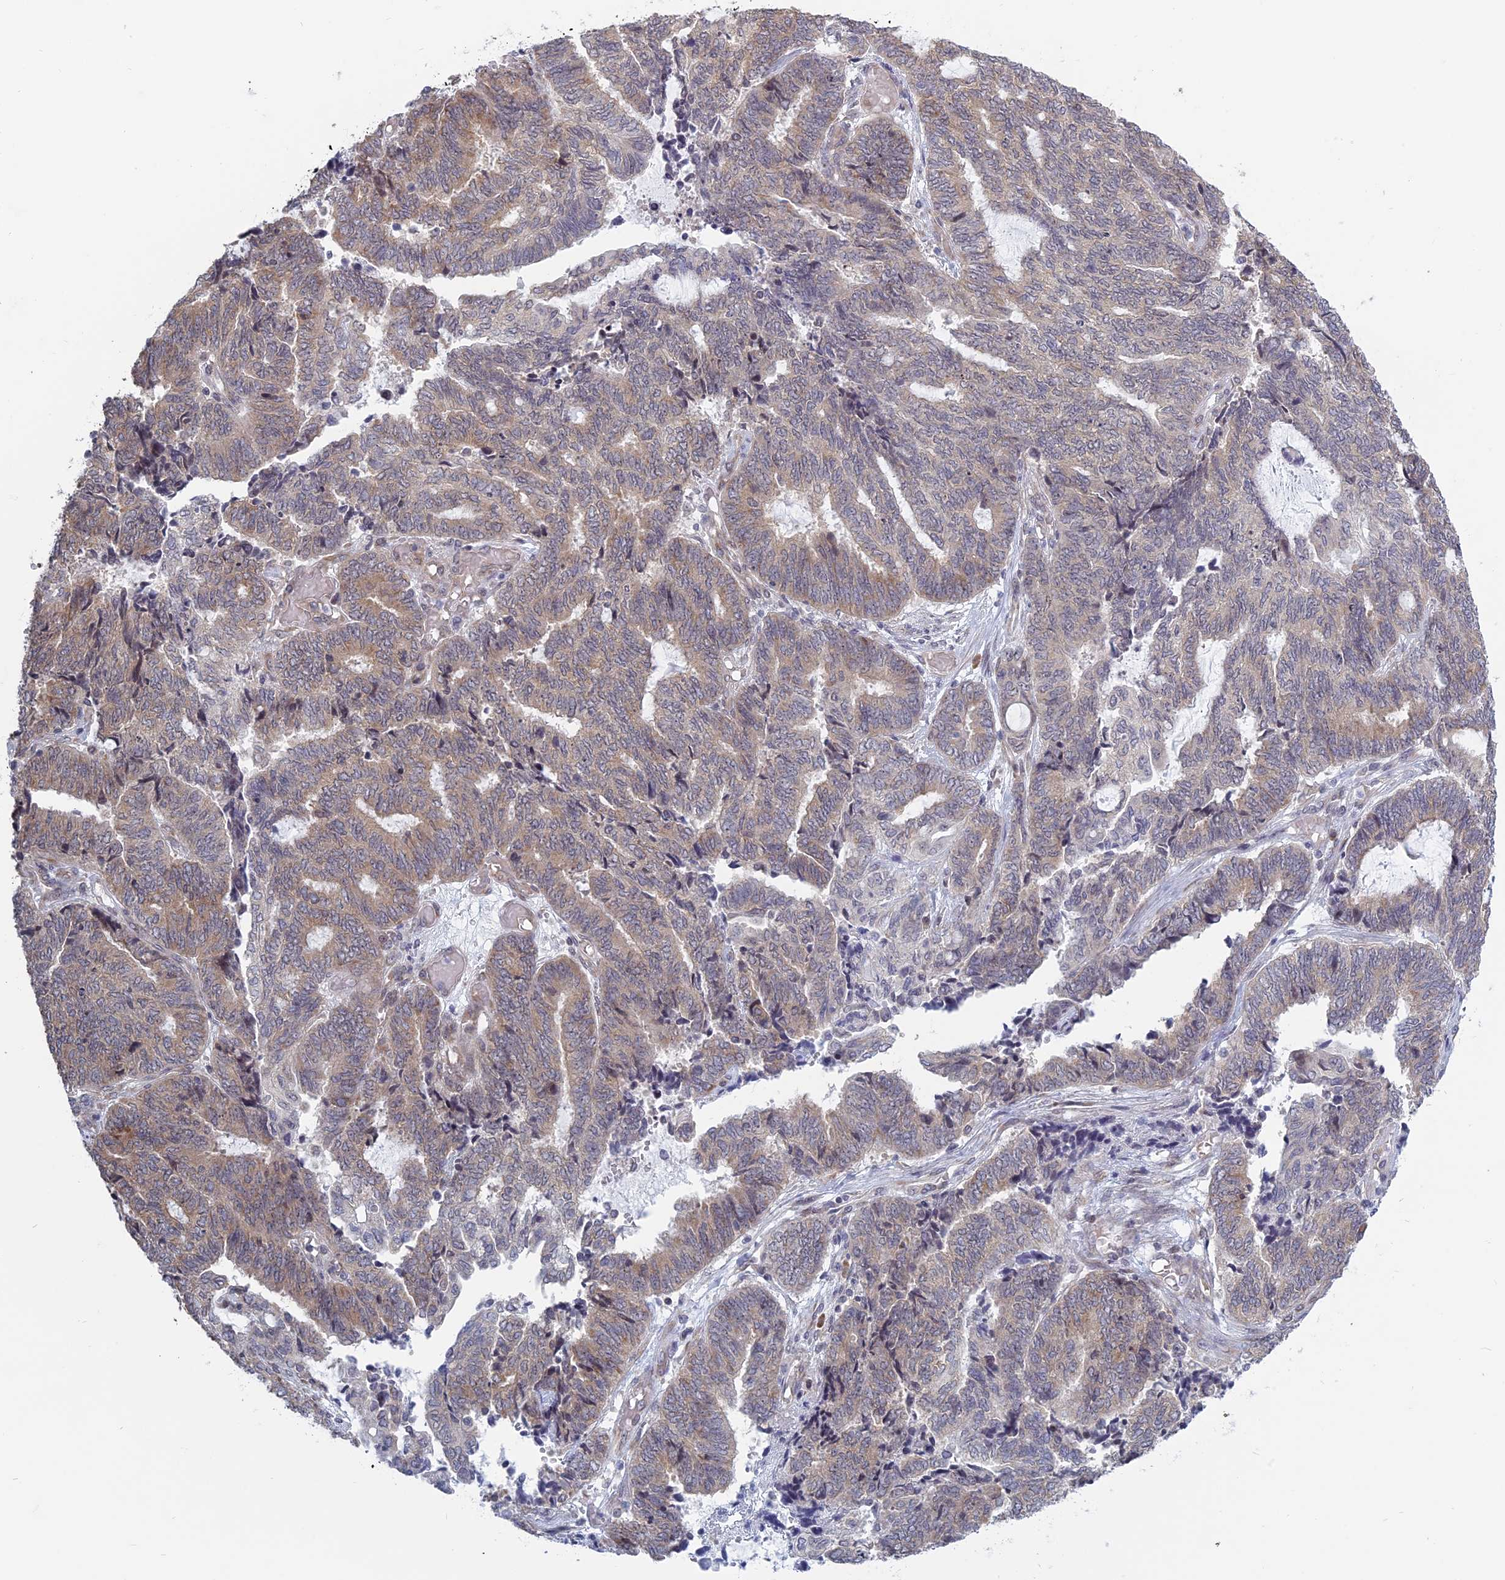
{"staining": {"intensity": "weak", "quantity": "25%-75%", "location": "cytoplasmic/membranous"}, "tissue": "endometrial cancer", "cell_type": "Tumor cells", "image_type": "cancer", "snomed": [{"axis": "morphology", "description": "Adenocarcinoma, NOS"}, {"axis": "topography", "description": "Uterus"}, {"axis": "topography", "description": "Endometrium"}], "caption": "Human endometrial cancer stained for a protein (brown) displays weak cytoplasmic/membranous positive expression in approximately 25%-75% of tumor cells.", "gene": "RPS19BP1", "patient": {"sex": "female", "age": 70}}